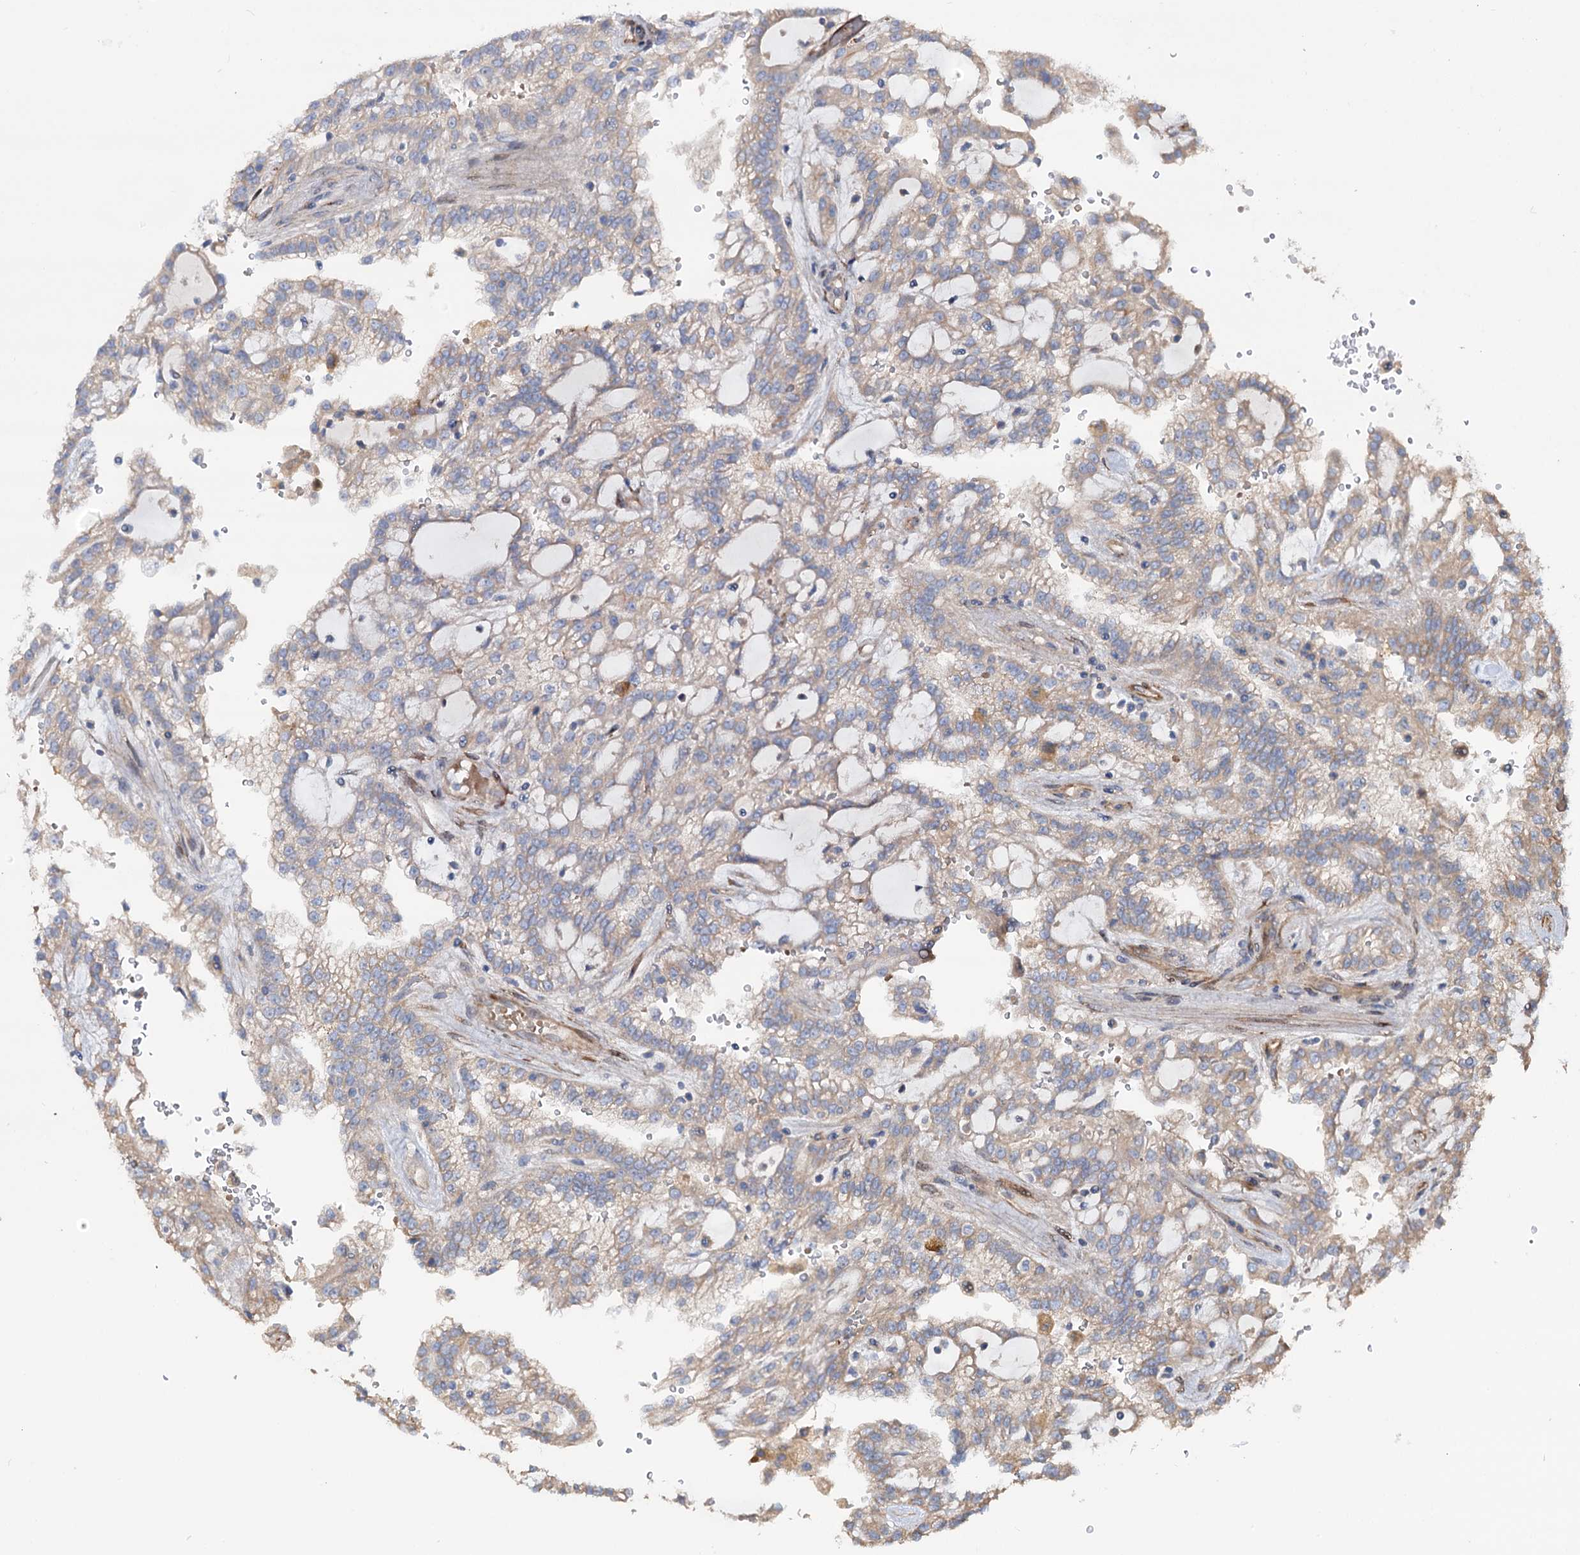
{"staining": {"intensity": "weak", "quantity": ">75%", "location": "cytoplasmic/membranous"}, "tissue": "renal cancer", "cell_type": "Tumor cells", "image_type": "cancer", "snomed": [{"axis": "morphology", "description": "Adenocarcinoma, NOS"}, {"axis": "topography", "description": "Kidney"}], "caption": "Brown immunohistochemical staining in renal cancer (adenocarcinoma) shows weak cytoplasmic/membranous staining in approximately >75% of tumor cells.", "gene": "PTDSS2", "patient": {"sex": "male", "age": 63}}